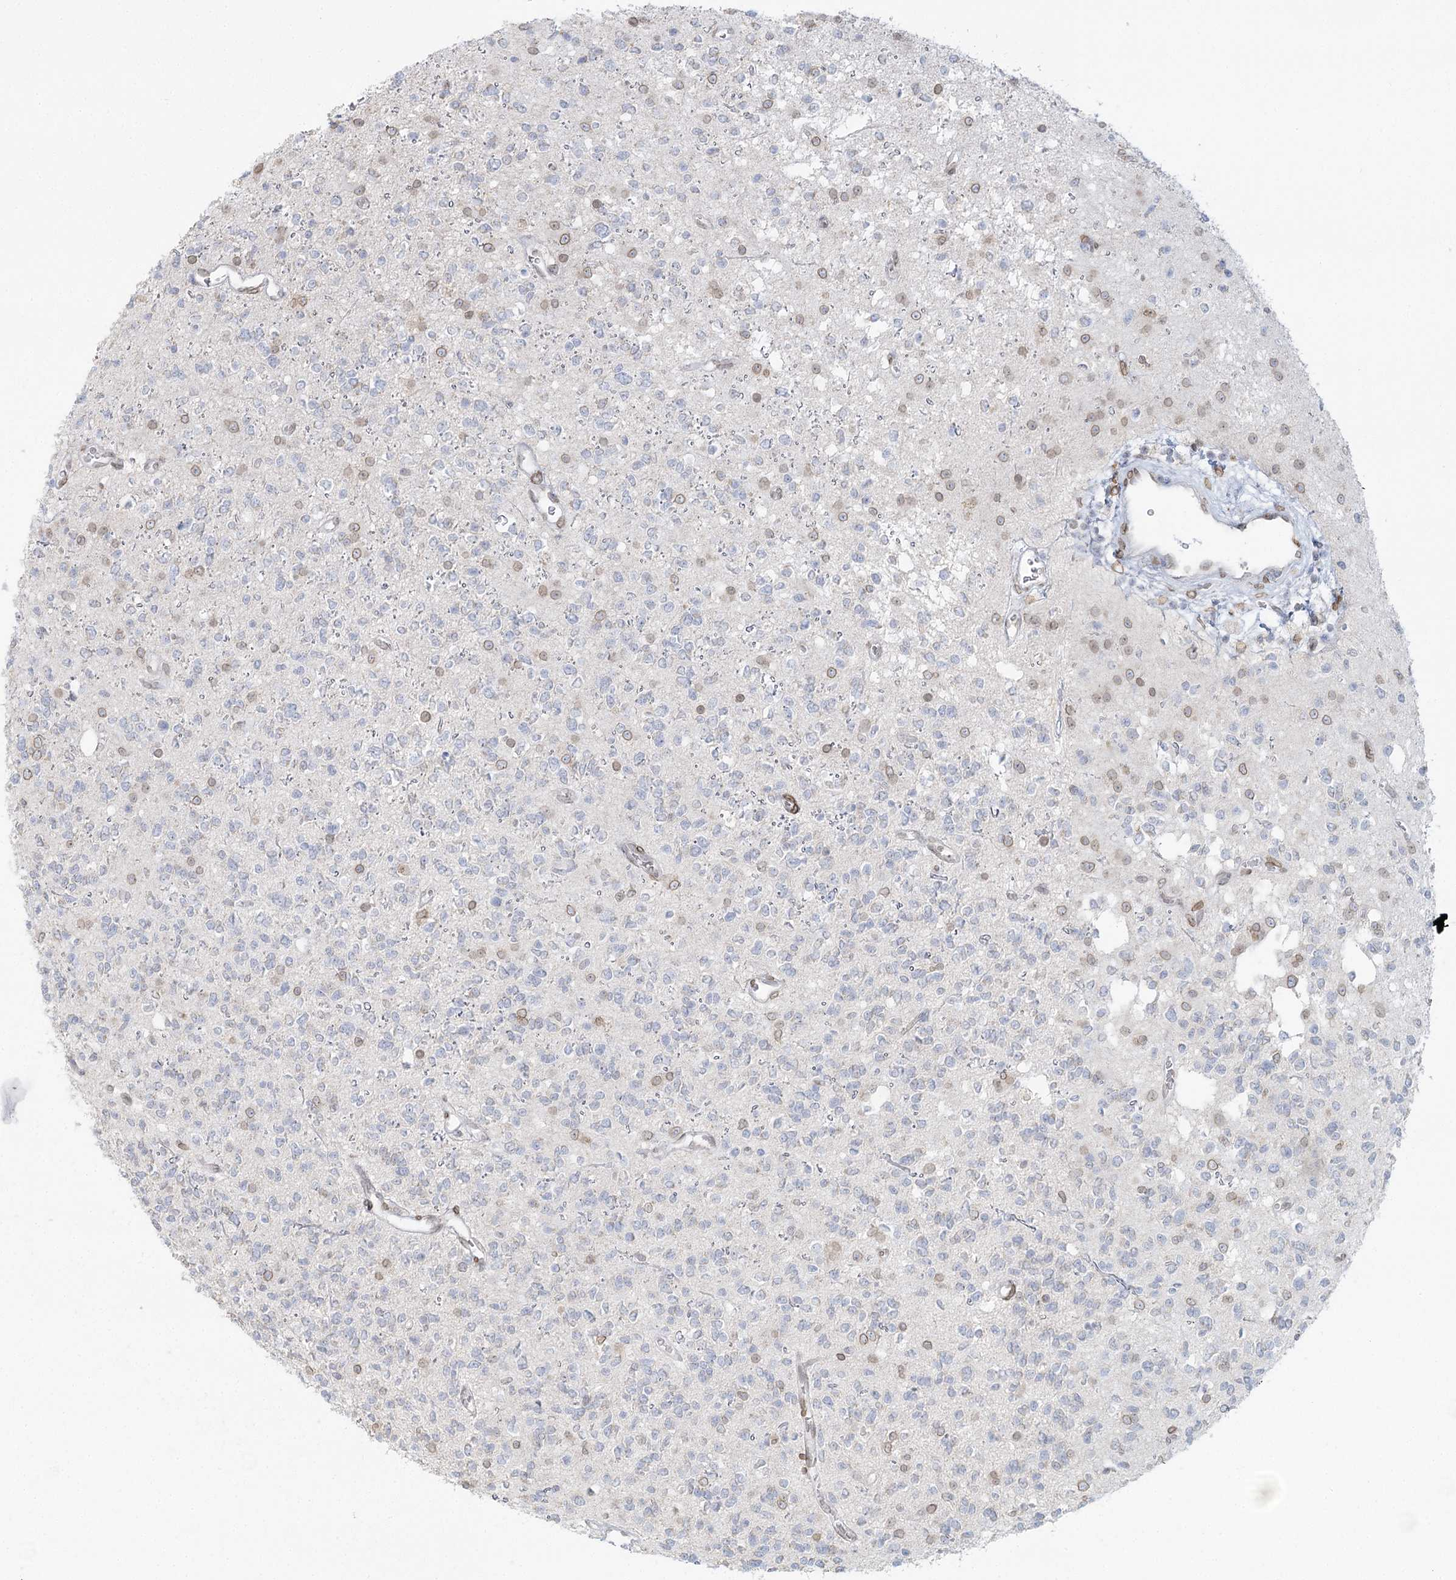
{"staining": {"intensity": "negative", "quantity": "none", "location": "none"}, "tissue": "glioma", "cell_type": "Tumor cells", "image_type": "cancer", "snomed": [{"axis": "morphology", "description": "Glioma, malignant, High grade"}, {"axis": "topography", "description": "Brain"}], "caption": "Immunohistochemistry (IHC) micrograph of human glioma stained for a protein (brown), which shows no positivity in tumor cells.", "gene": "VWA5A", "patient": {"sex": "male", "age": 34}}